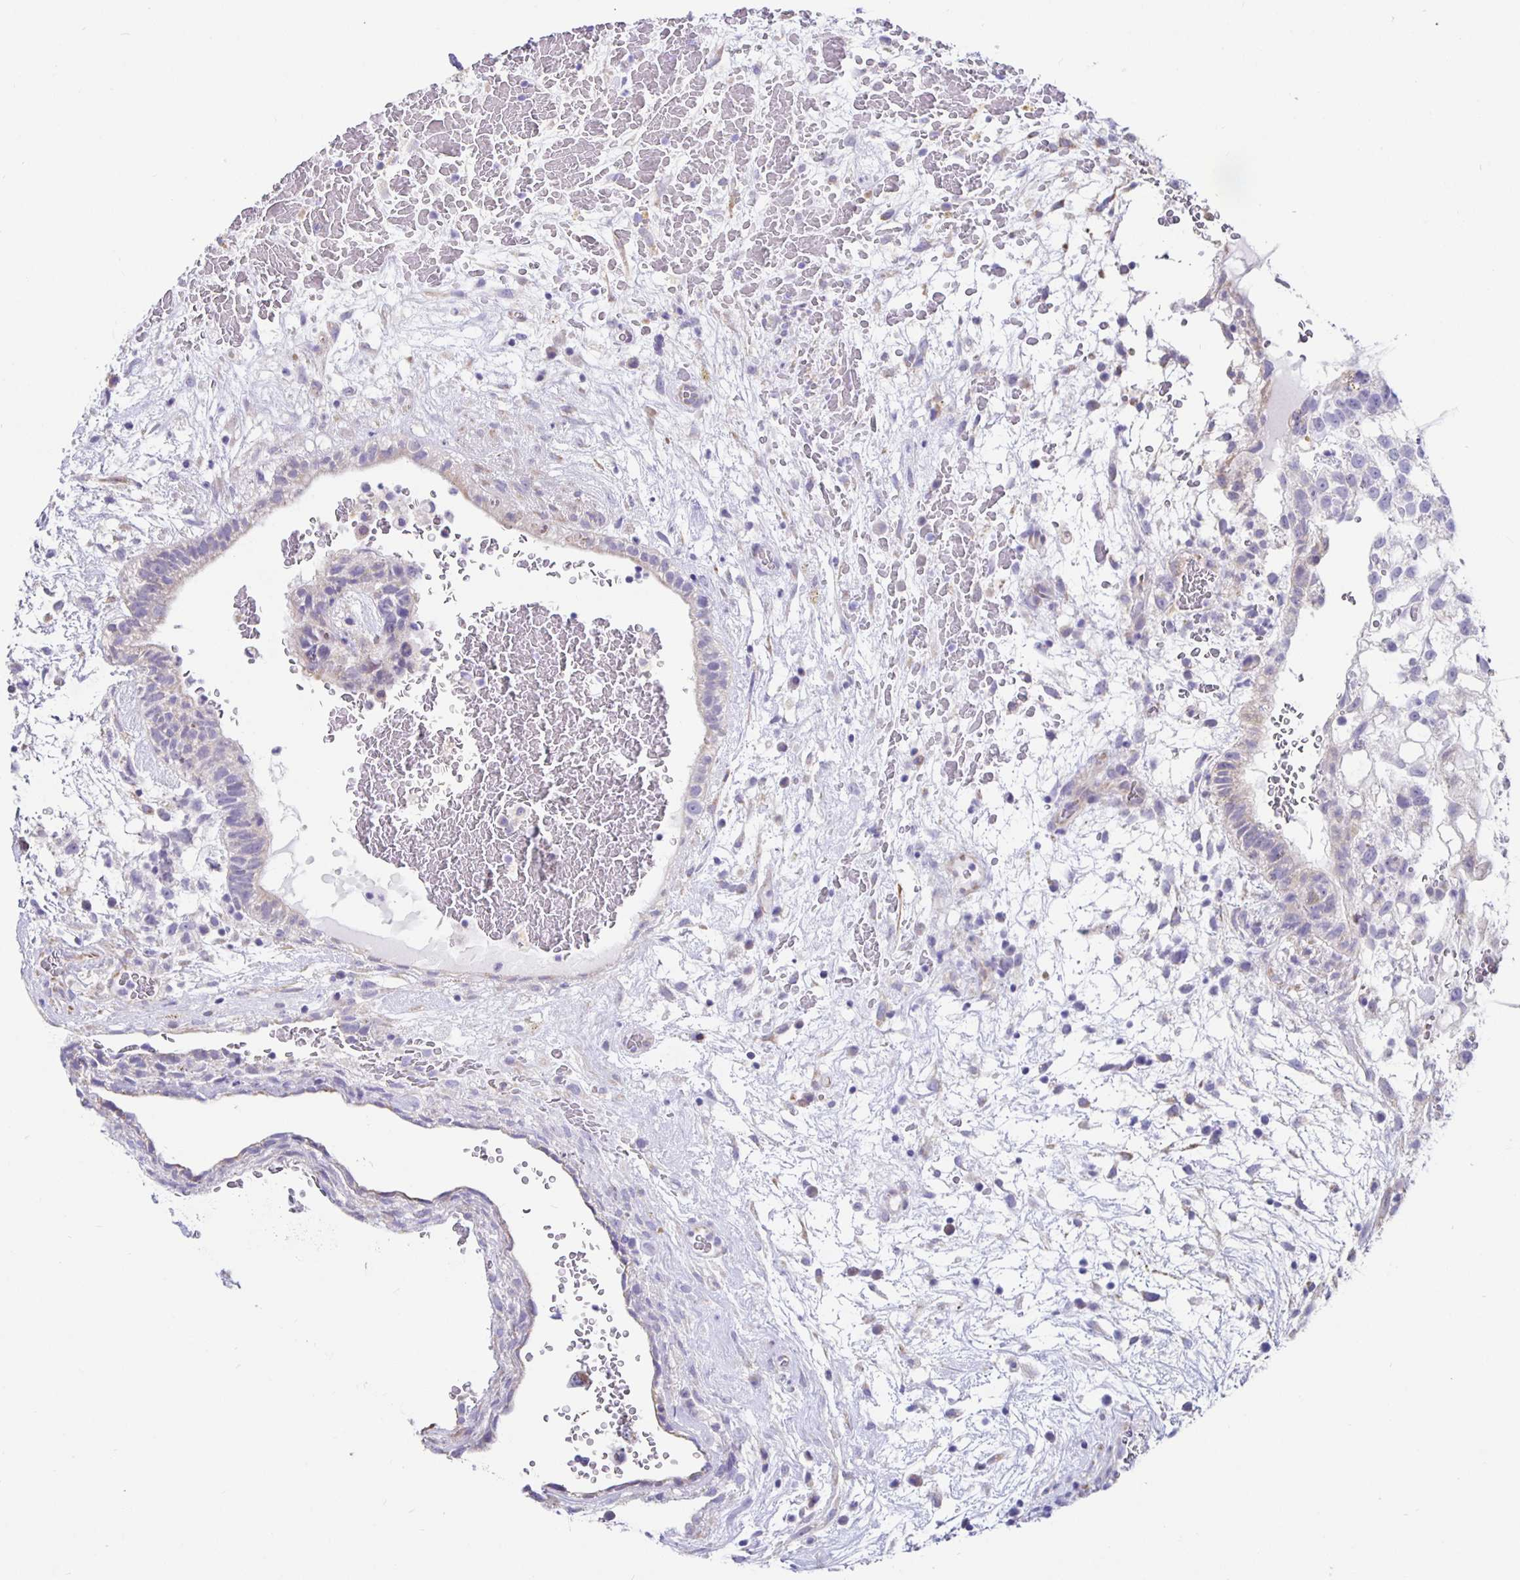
{"staining": {"intensity": "negative", "quantity": "none", "location": "none"}, "tissue": "testis cancer", "cell_type": "Tumor cells", "image_type": "cancer", "snomed": [{"axis": "morphology", "description": "Normal tissue, NOS"}, {"axis": "morphology", "description": "Carcinoma, Embryonal, NOS"}, {"axis": "topography", "description": "Testis"}], "caption": "Immunohistochemistry micrograph of testis cancer stained for a protein (brown), which demonstrates no positivity in tumor cells.", "gene": "DNAI2", "patient": {"sex": "male", "age": 32}}